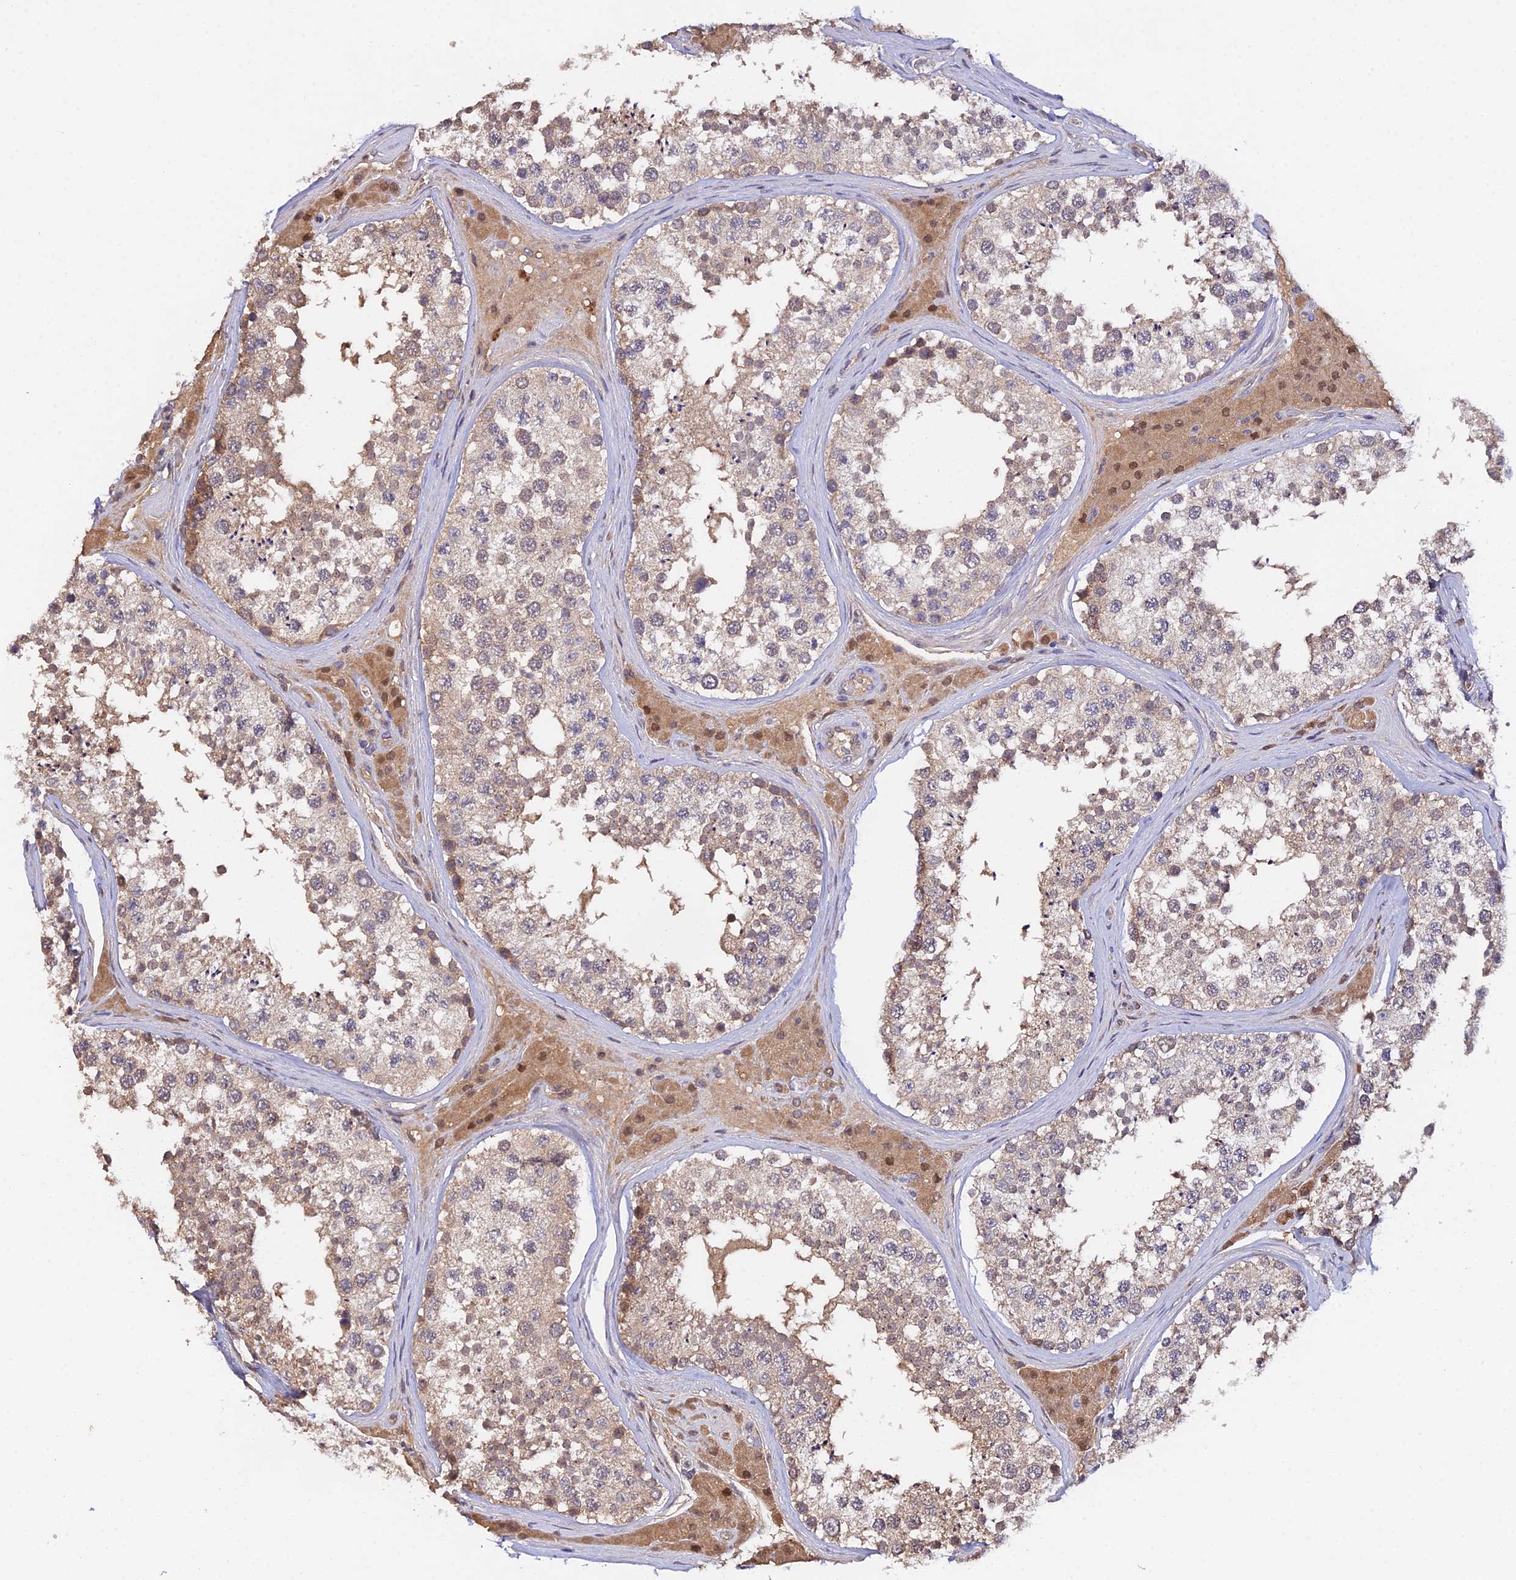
{"staining": {"intensity": "weak", "quantity": "25%-75%", "location": "cytoplasmic/membranous"}, "tissue": "testis", "cell_type": "Cells in seminiferous ducts", "image_type": "normal", "snomed": [{"axis": "morphology", "description": "Normal tissue, NOS"}, {"axis": "topography", "description": "Testis"}], "caption": "Cells in seminiferous ducts reveal low levels of weak cytoplasmic/membranous staining in approximately 25%-75% of cells in unremarkable testis.", "gene": "FBP1", "patient": {"sex": "male", "age": 46}}